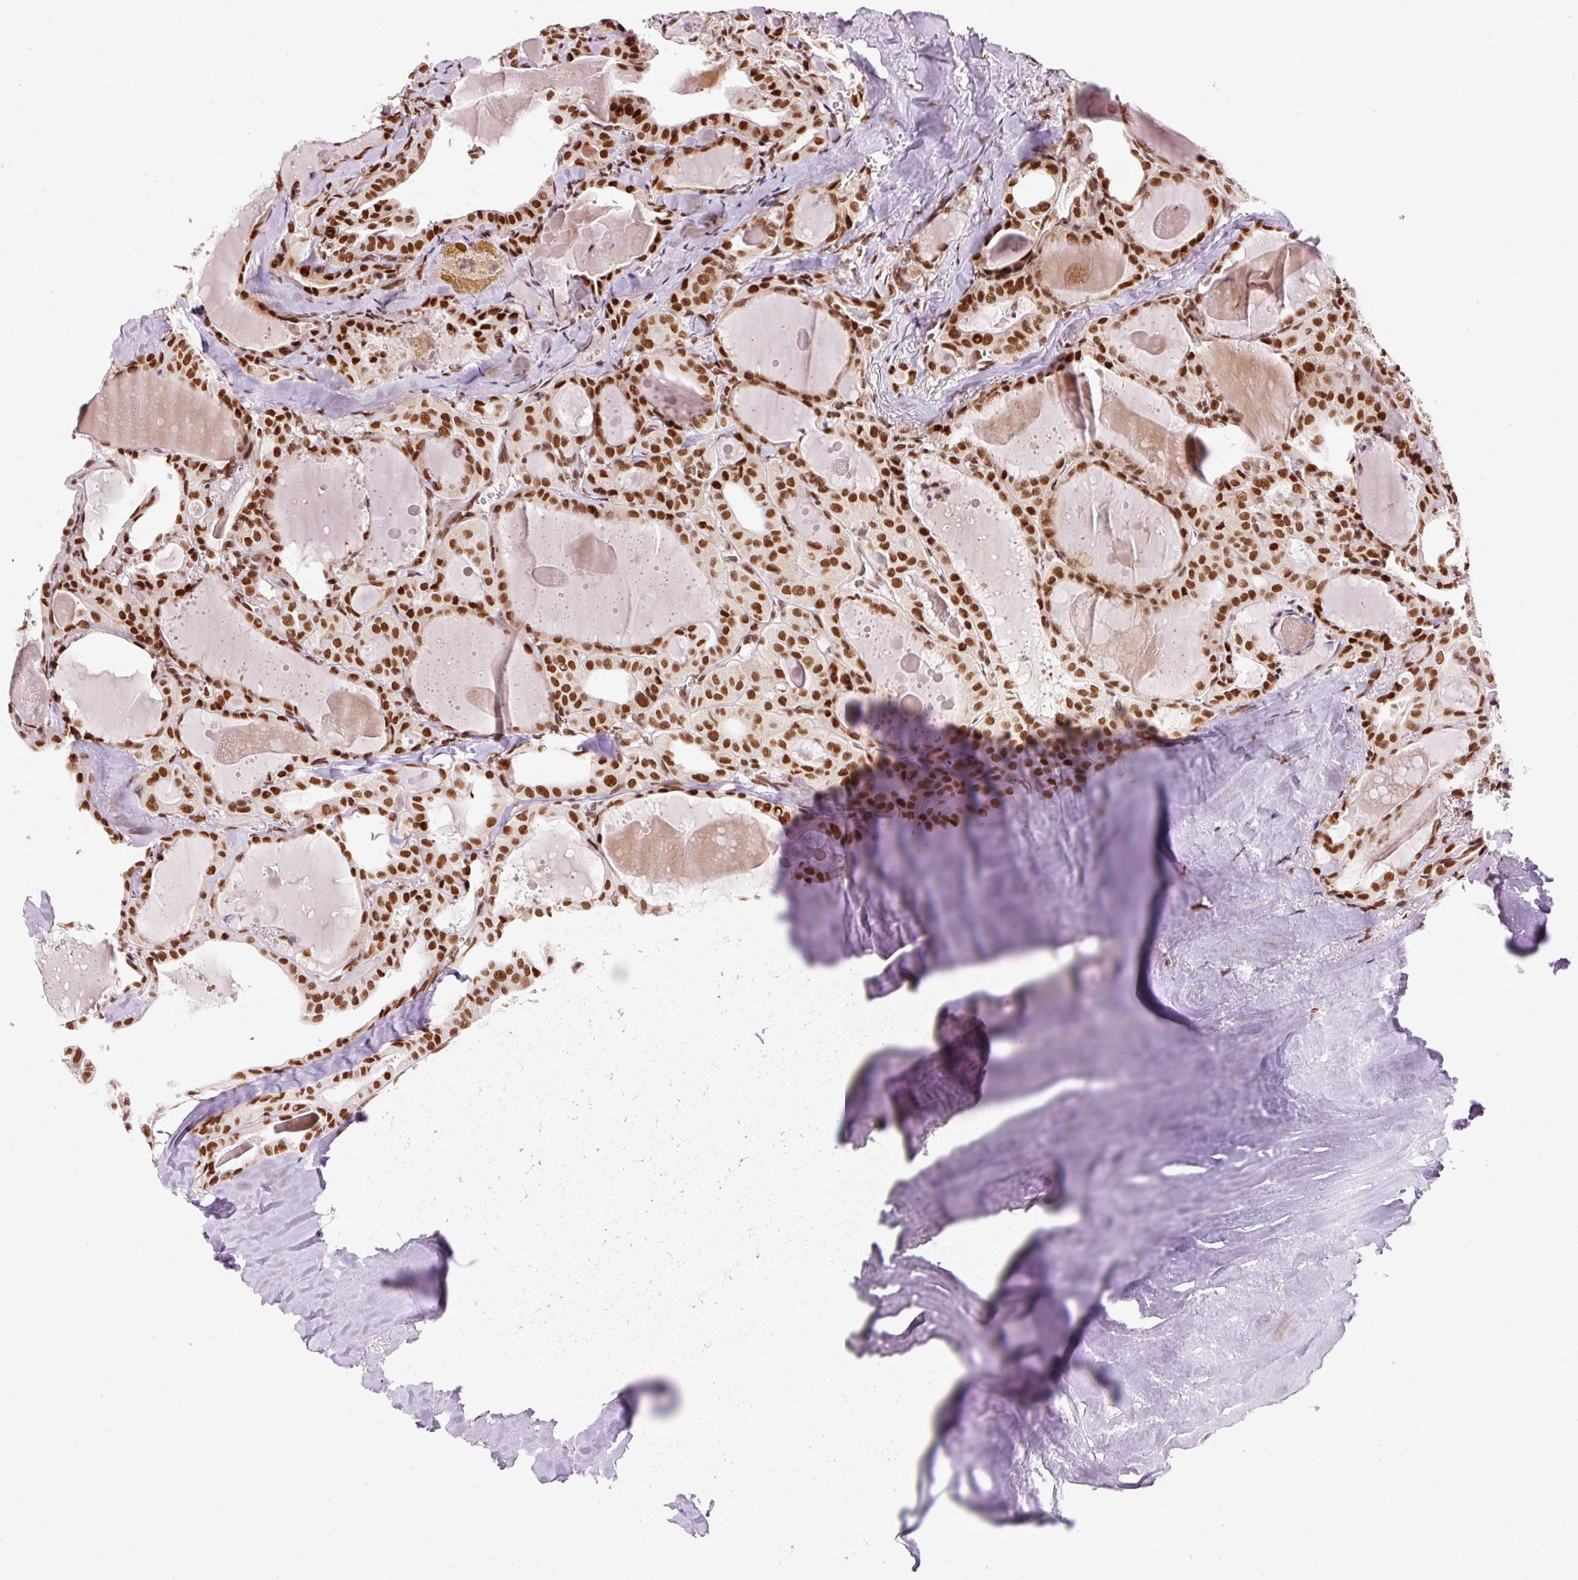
{"staining": {"intensity": "strong", "quantity": ">75%", "location": "nuclear"}, "tissue": "thyroid cancer", "cell_type": "Tumor cells", "image_type": "cancer", "snomed": [{"axis": "morphology", "description": "Papillary adenocarcinoma, NOS"}, {"axis": "topography", "description": "Thyroid gland"}], "caption": "Immunohistochemical staining of human papillary adenocarcinoma (thyroid) demonstrates high levels of strong nuclear protein positivity in about >75% of tumor cells.", "gene": "HNRNPC", "patient": {"sex": "male", "age": 52}}